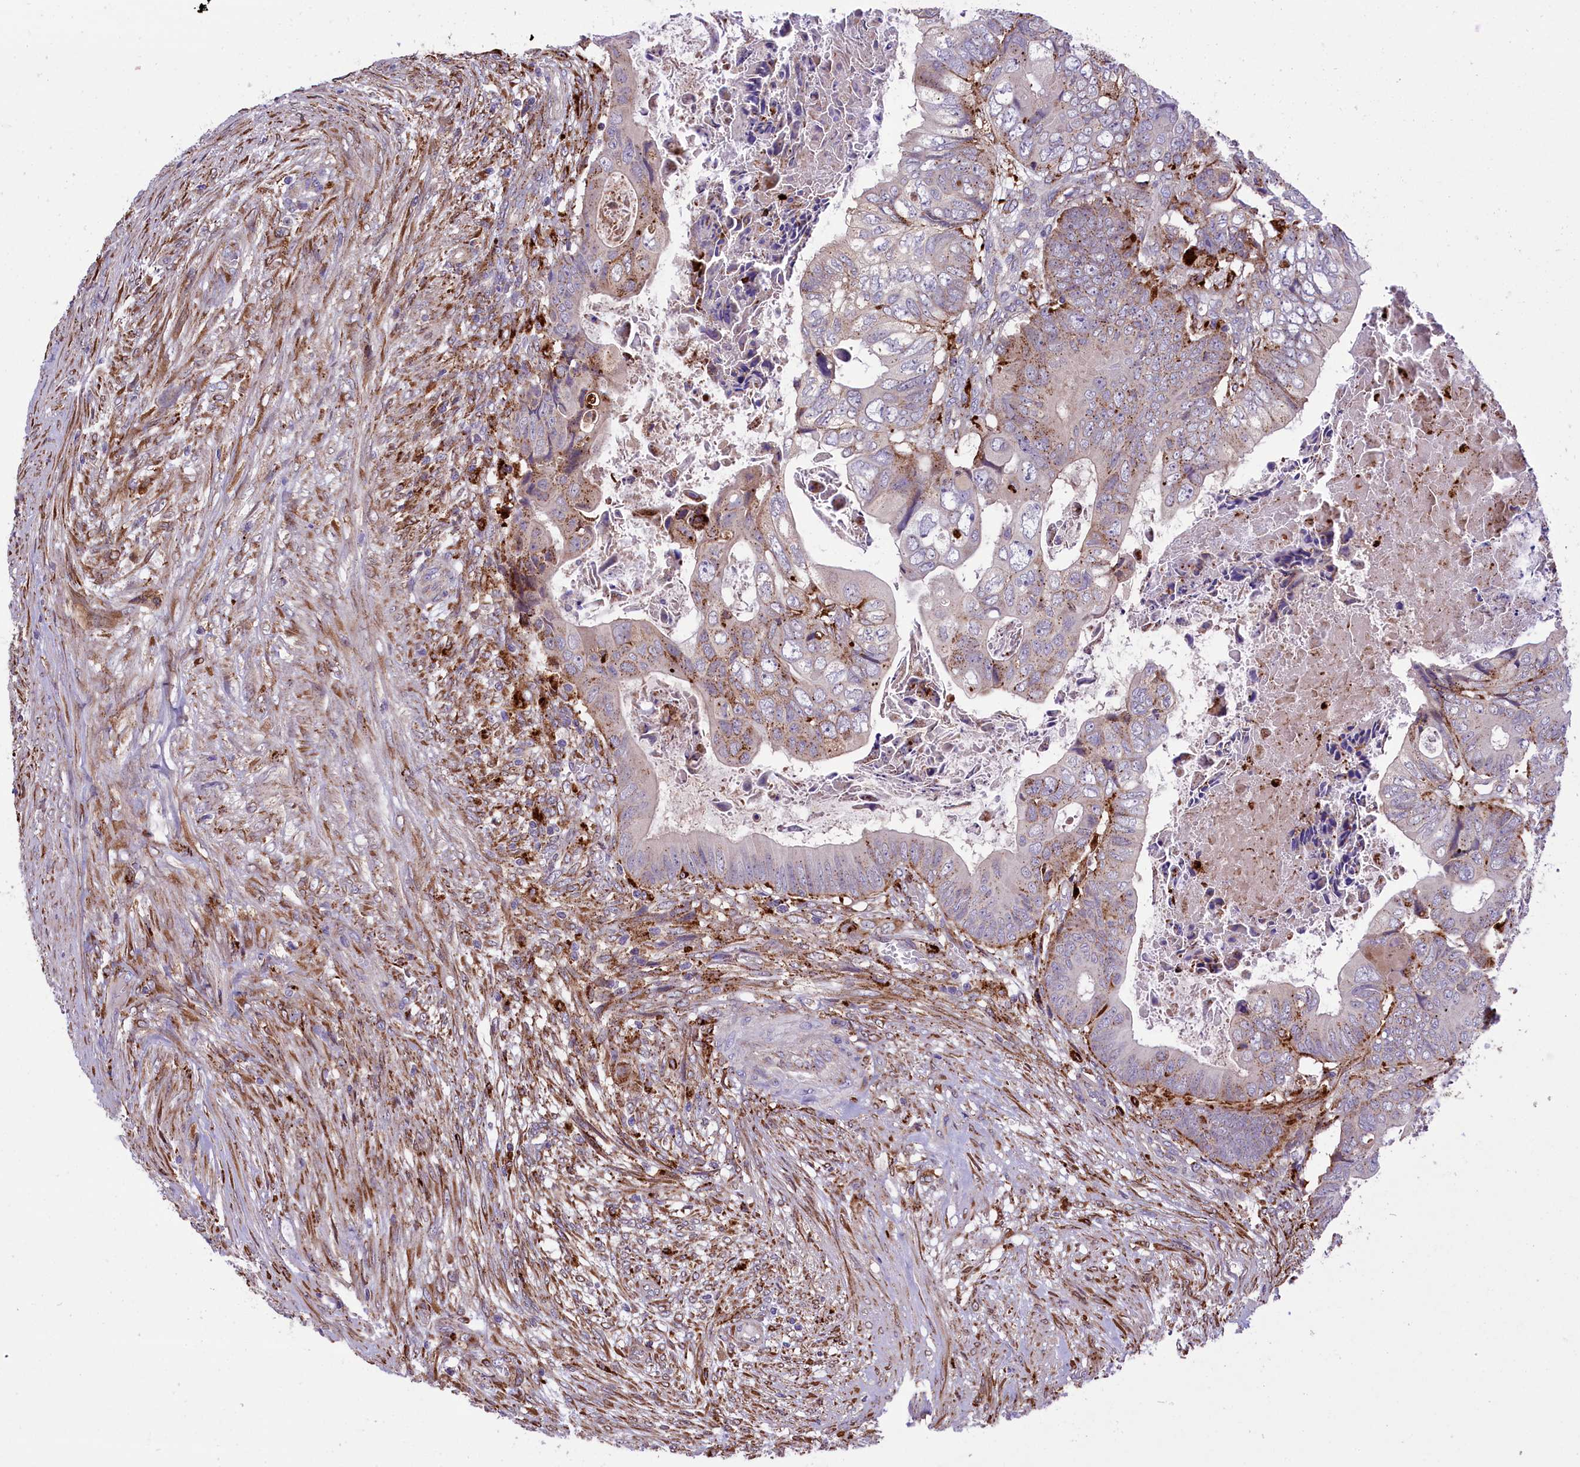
{"staining": {"intensity": "moderate", "quantity": "<25%", "location": "cytoplasmic/membranous"}, "tissue": "colorectal cancer", "cell_type": "Tumor cells", "image_type": "cancer", "snomed": [{"axis": "morphology", "description": "Adenocarcinoma, NOS"}, {"axis": "topography", "description": "Rectum"}], "caption": "The image exhibits immunohistochemical staining of colorectal cancer (adenocarcinoma). There is moderate cytoplasmic/membranous positivity is present in about <25% of tumor cells.", "gene": "MAN2B1", "patient": {"sex": "female", "age": 78}}